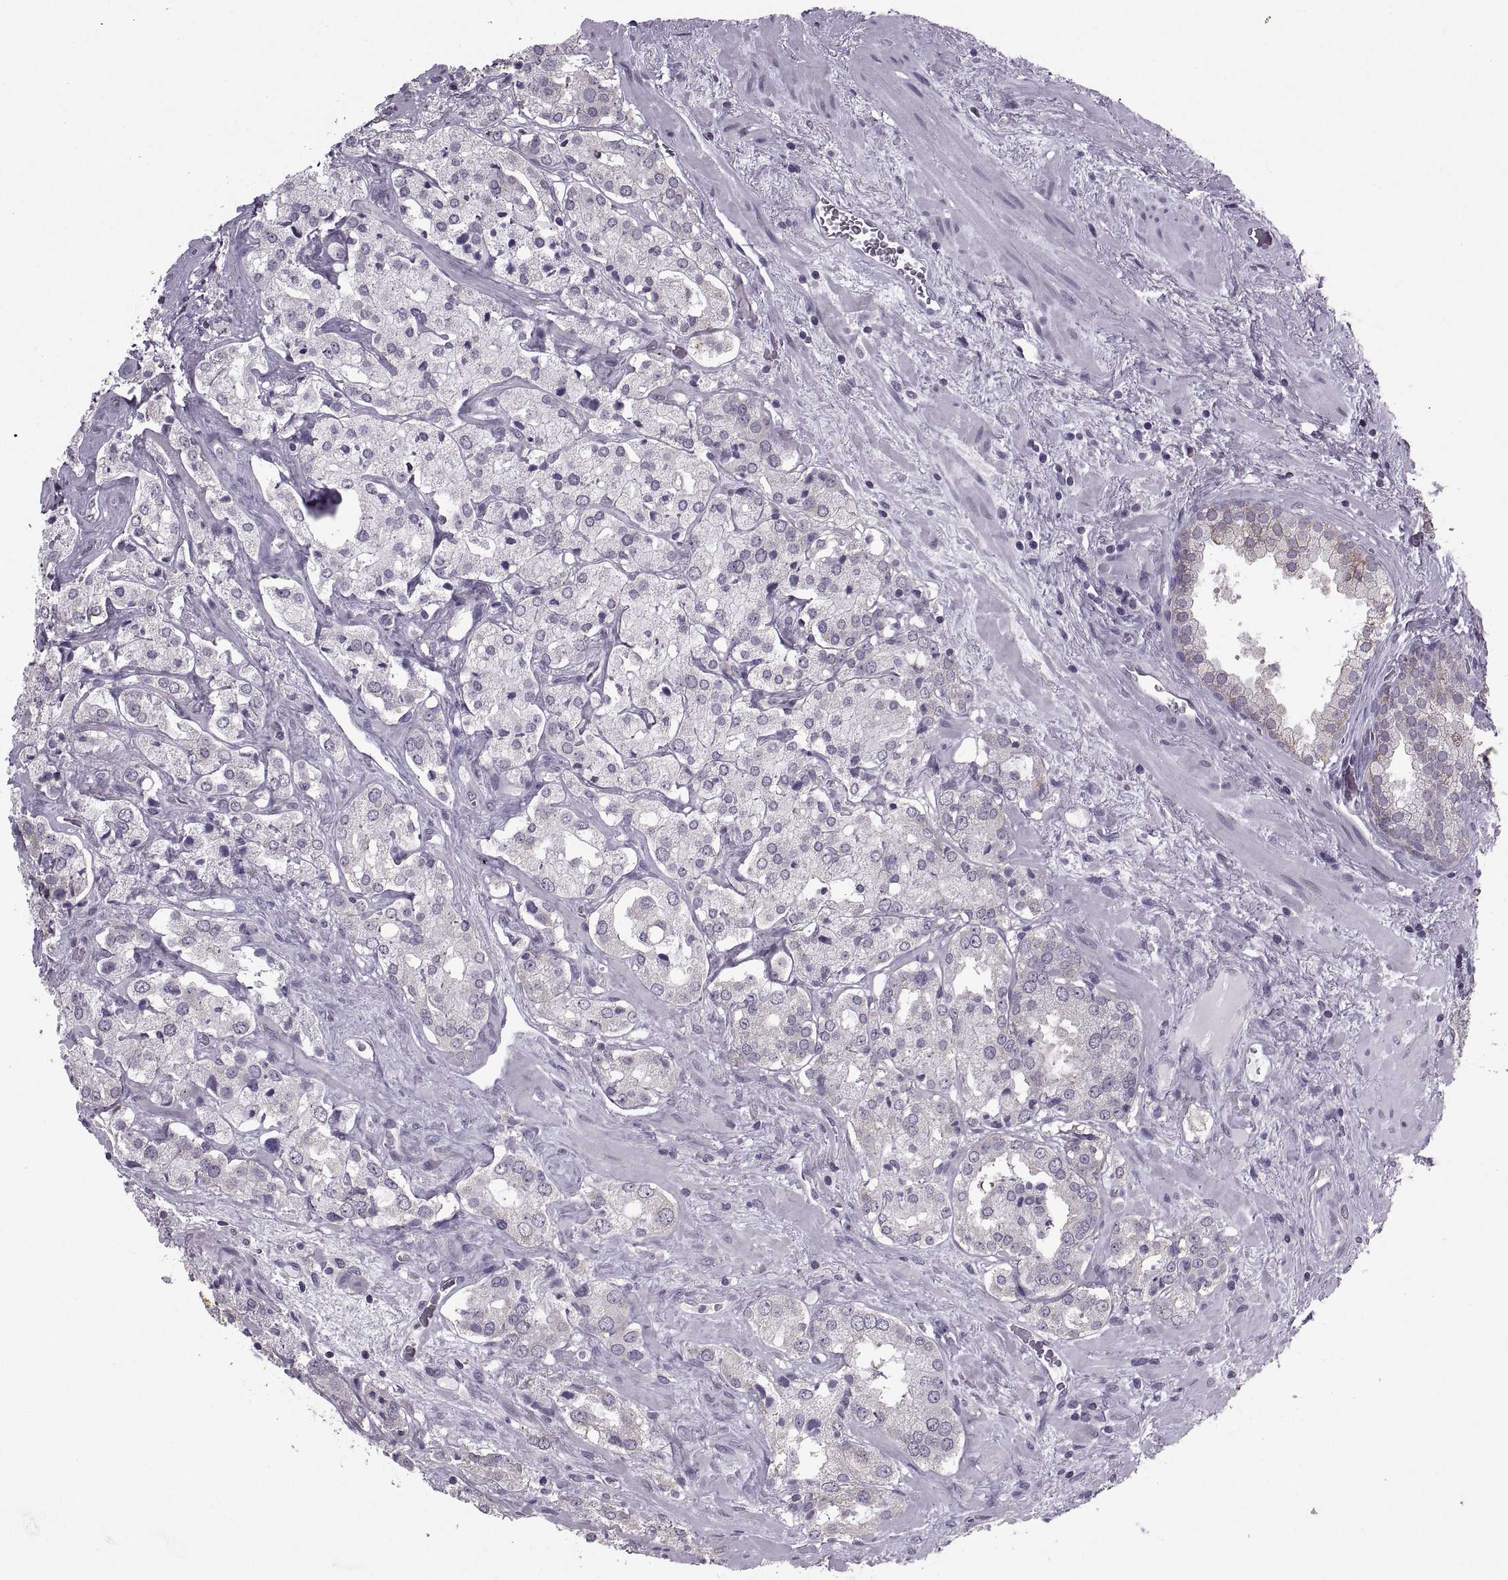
{"staining": {"intensity": "negative", "quantity": "none", "location": "none"}, "tissue": "prostate cancer", "cell_type": "Tumor cells", "image_type": "cancer", "snomed": [{"axis": "morphology", "description": "Adenocarcinoma, NOS"}, {"axis": "topography", "description": "Prostate"}], "caption": "There is no significant expression in tumor cells of adenocarcinoma (prostate).", "gene": "PABPC1", "patient": {"sex": "male", "age": 66}}